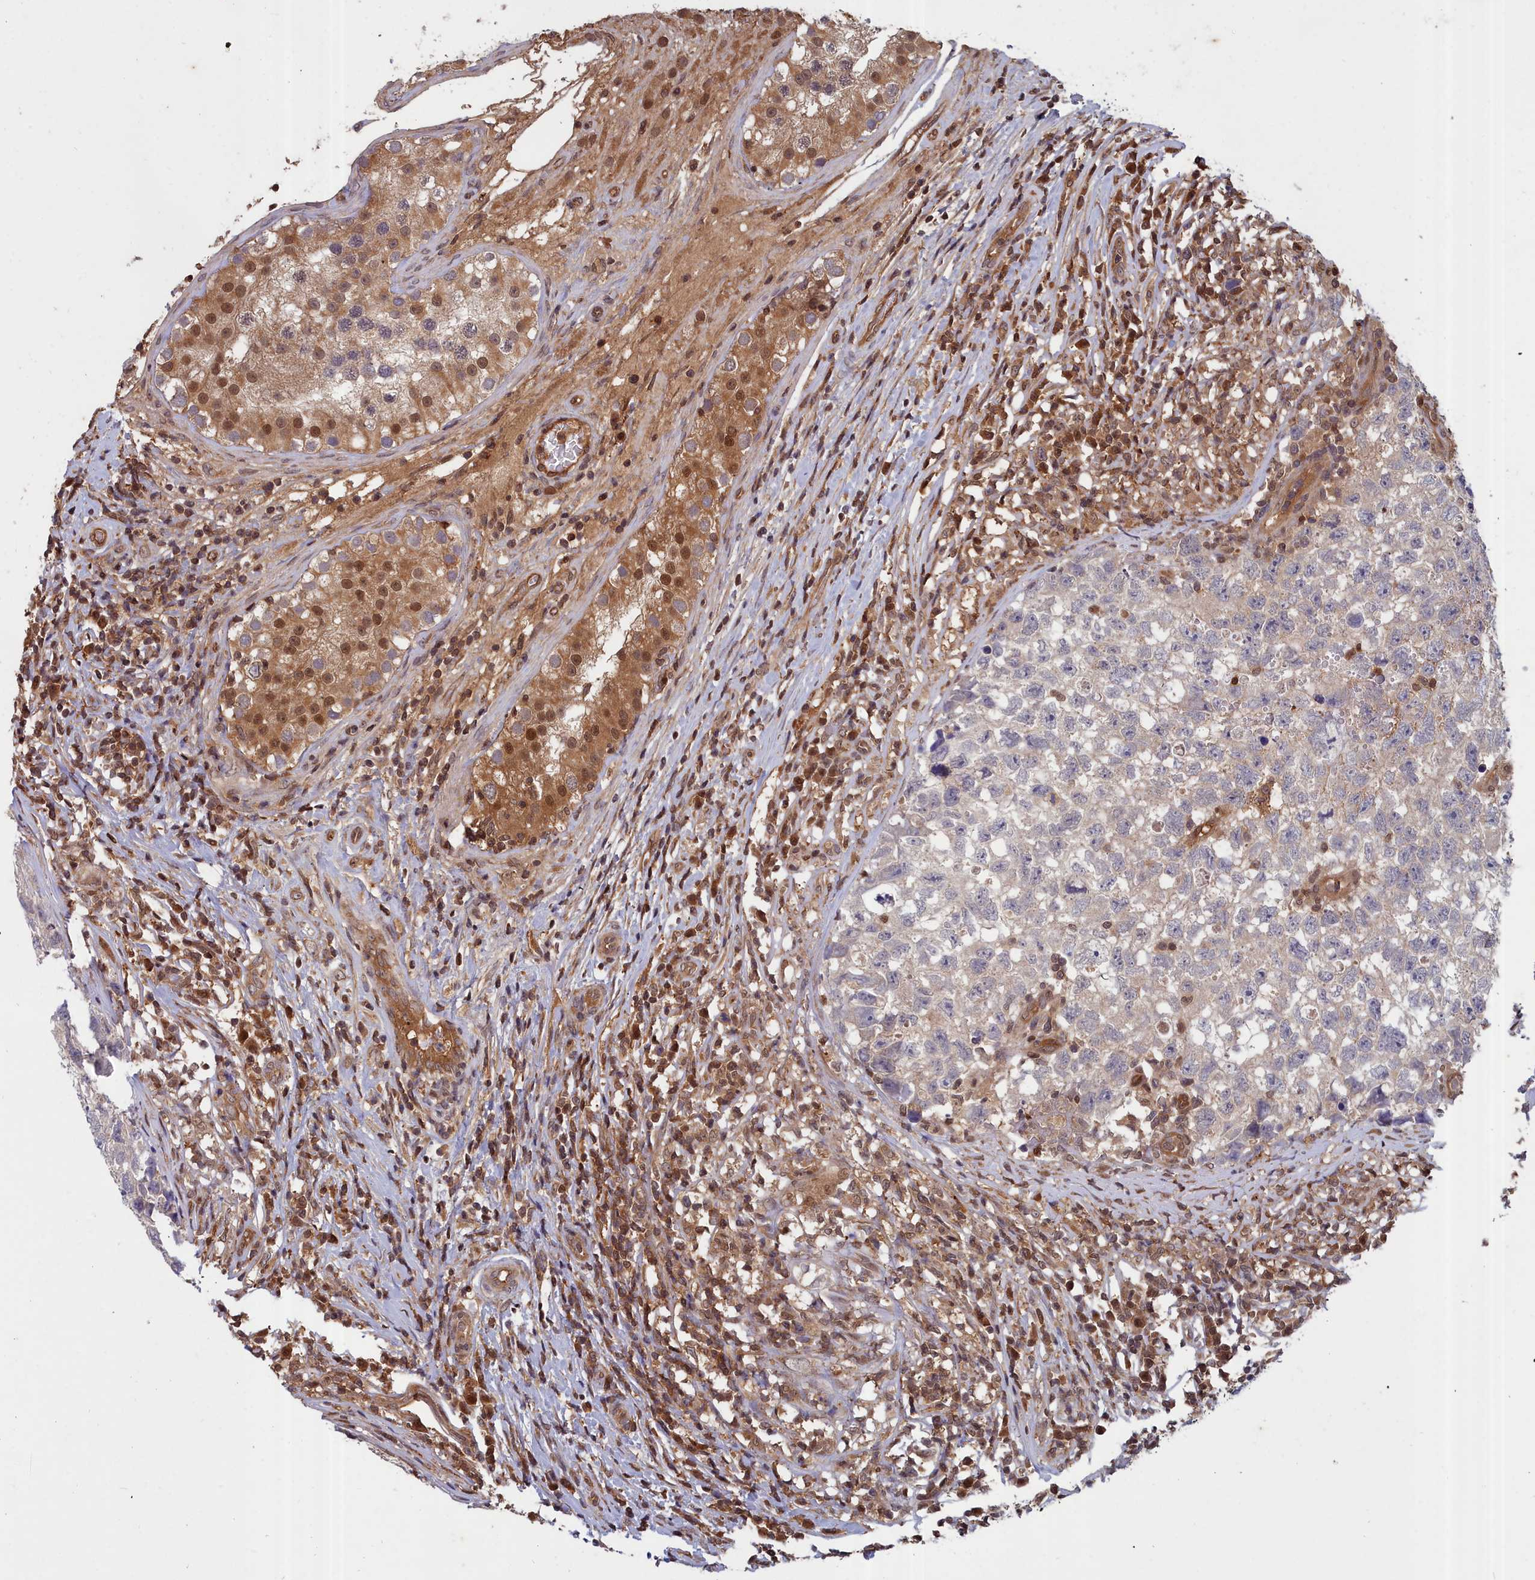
{"staining": {"intensity": "negative", "quantity": "none", "location": "none"}, "tissue": "testis cancer", "cell_type": "Tumor cells", "image_type": "cancer", "snomed": [{"axis": "morphology", "description": "Seminoma, NOS"}, {"axis": "morphology", "description": "Carcinoma, Embryonal, NOS"}, {"axis": "topography", "description": "Testis"}], "caption": "High magnification brightfield microscopy of seminoma (testis) stained with DAB (brown) and counterstained with hematoxylin (blue): tumor cells show no significant positivity.", "gene": "GFRA2", "patient": {"sex": "male", "age": 29}}